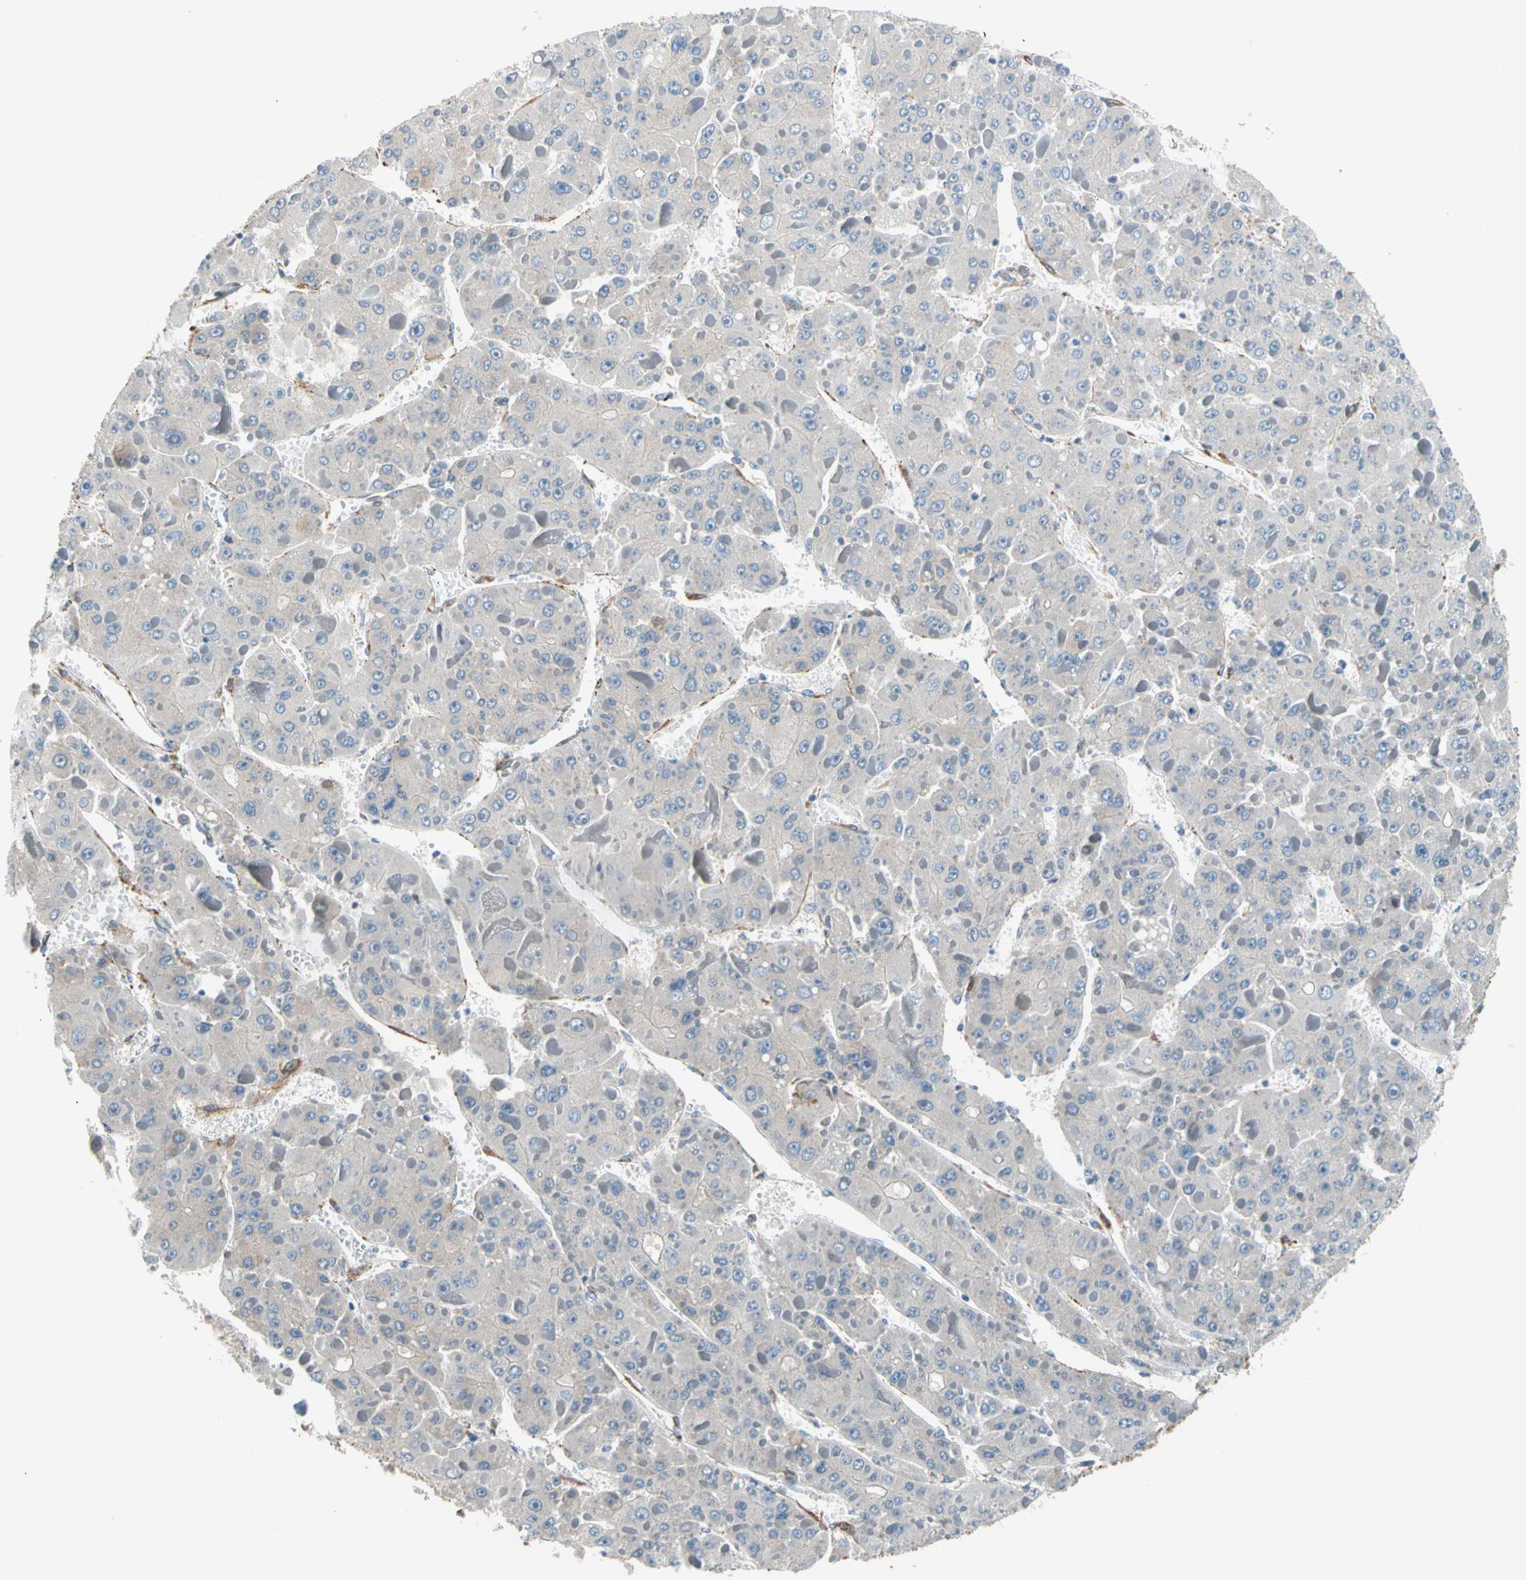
{"staining": {"intensity": "negative", "quantity": "none", "location": "none"}, "tissue": "liver cancer", "cell_type": "Tumor cells", "image_type": "cancer", "snomed": [{"axis": "morphology", "description": "Carcinoma, Hepatocellular, NOS"}, {"axis": "topography", "description": "Liver"}], "caption": "Tumor cells are negative for protein expression in human liver hepatocellular carcinoma. (DAB (3,3'-diaminobenzidine) immunohistochemistry (IHC) visualized using brightfield microscopy, high magnification).", "gene": "LIMK2", "patient": {"sex": "female", "age": 73}}